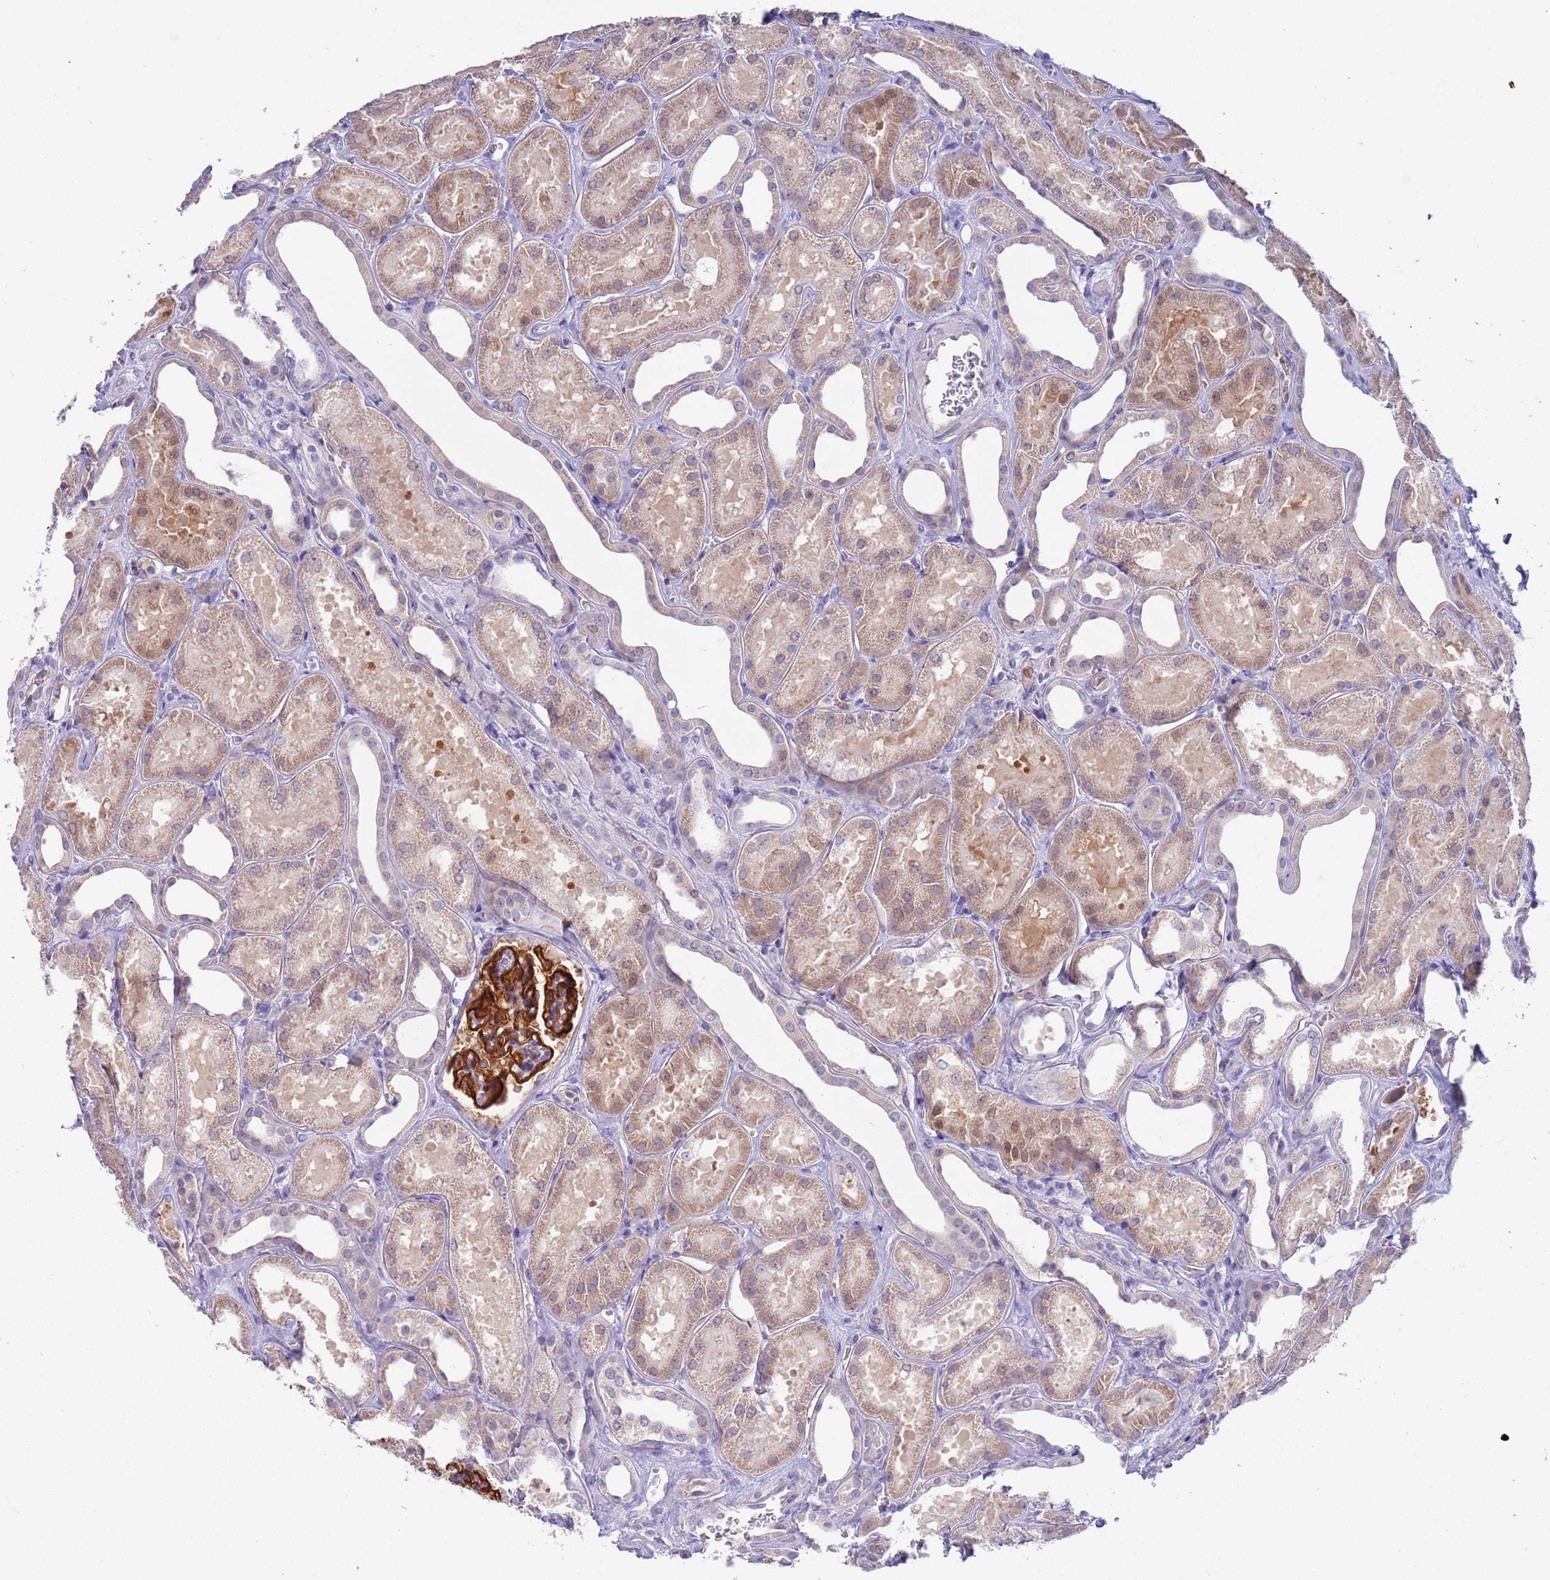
{"staining": {"intensity": "strong", "quantity": ">75%", "location": "cytoplasmic/membranous"}, "tissue": "kidney", "cell_type": "Cells in glomeruli", "image_type": "normal", "snomed": [{"axis": "morphology", "description": "Normal tissue, NOS"}, {"axis": "morphology", "description": "Adenocarcinoma, NOS"}, {"axis": "topography", "description": "Kidney"}], "caption": "This micrograph demonstrates unremarkable kidney stained with immunohistochemistry (IHC) to label a protein in brown. The cytoplasmic/membranous of cells in glomeruli show strong positivity for the protein. Nuclei are counter-stained blue.", "gene": "BRMS1L", "patient": {"sex": "female", "age": 68}}